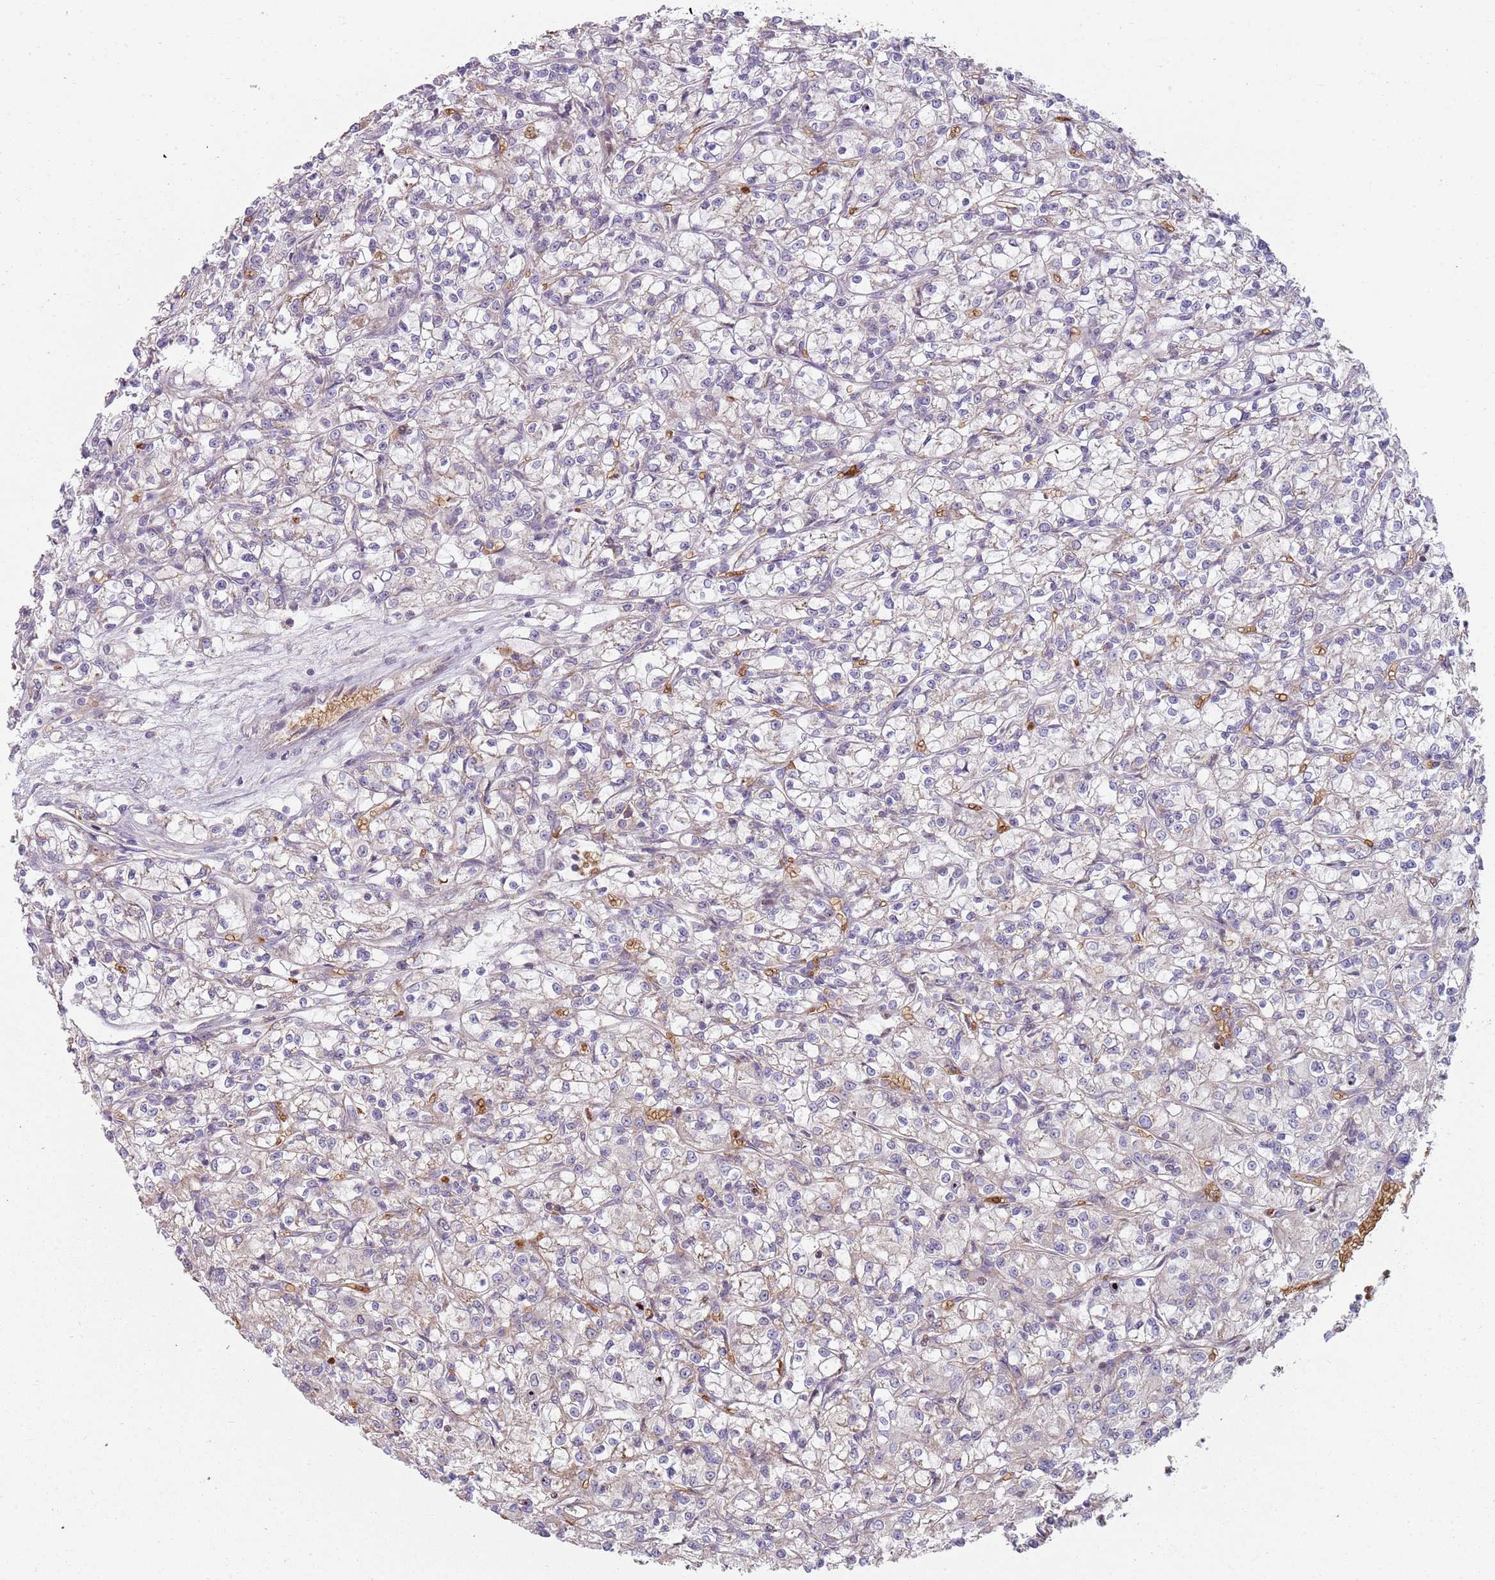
{"staining": {"intensity": "negative", "quantity": "none", "location": "none"}, "tissue": "renal cancer", "cell_type": "Tumor cells", "image_type": "cancer", "snomed": [{"axis": "morphology", "description": "Adenocarcinoma, NOS"}, {"axis": "topography", "description": "Kidney"}], "caption": "There is no significant expression in tumor cells of renal cancer (adenocarcinoma).", "gene": "SPATA2", "patient": {"sex": "female", "age": 59}}